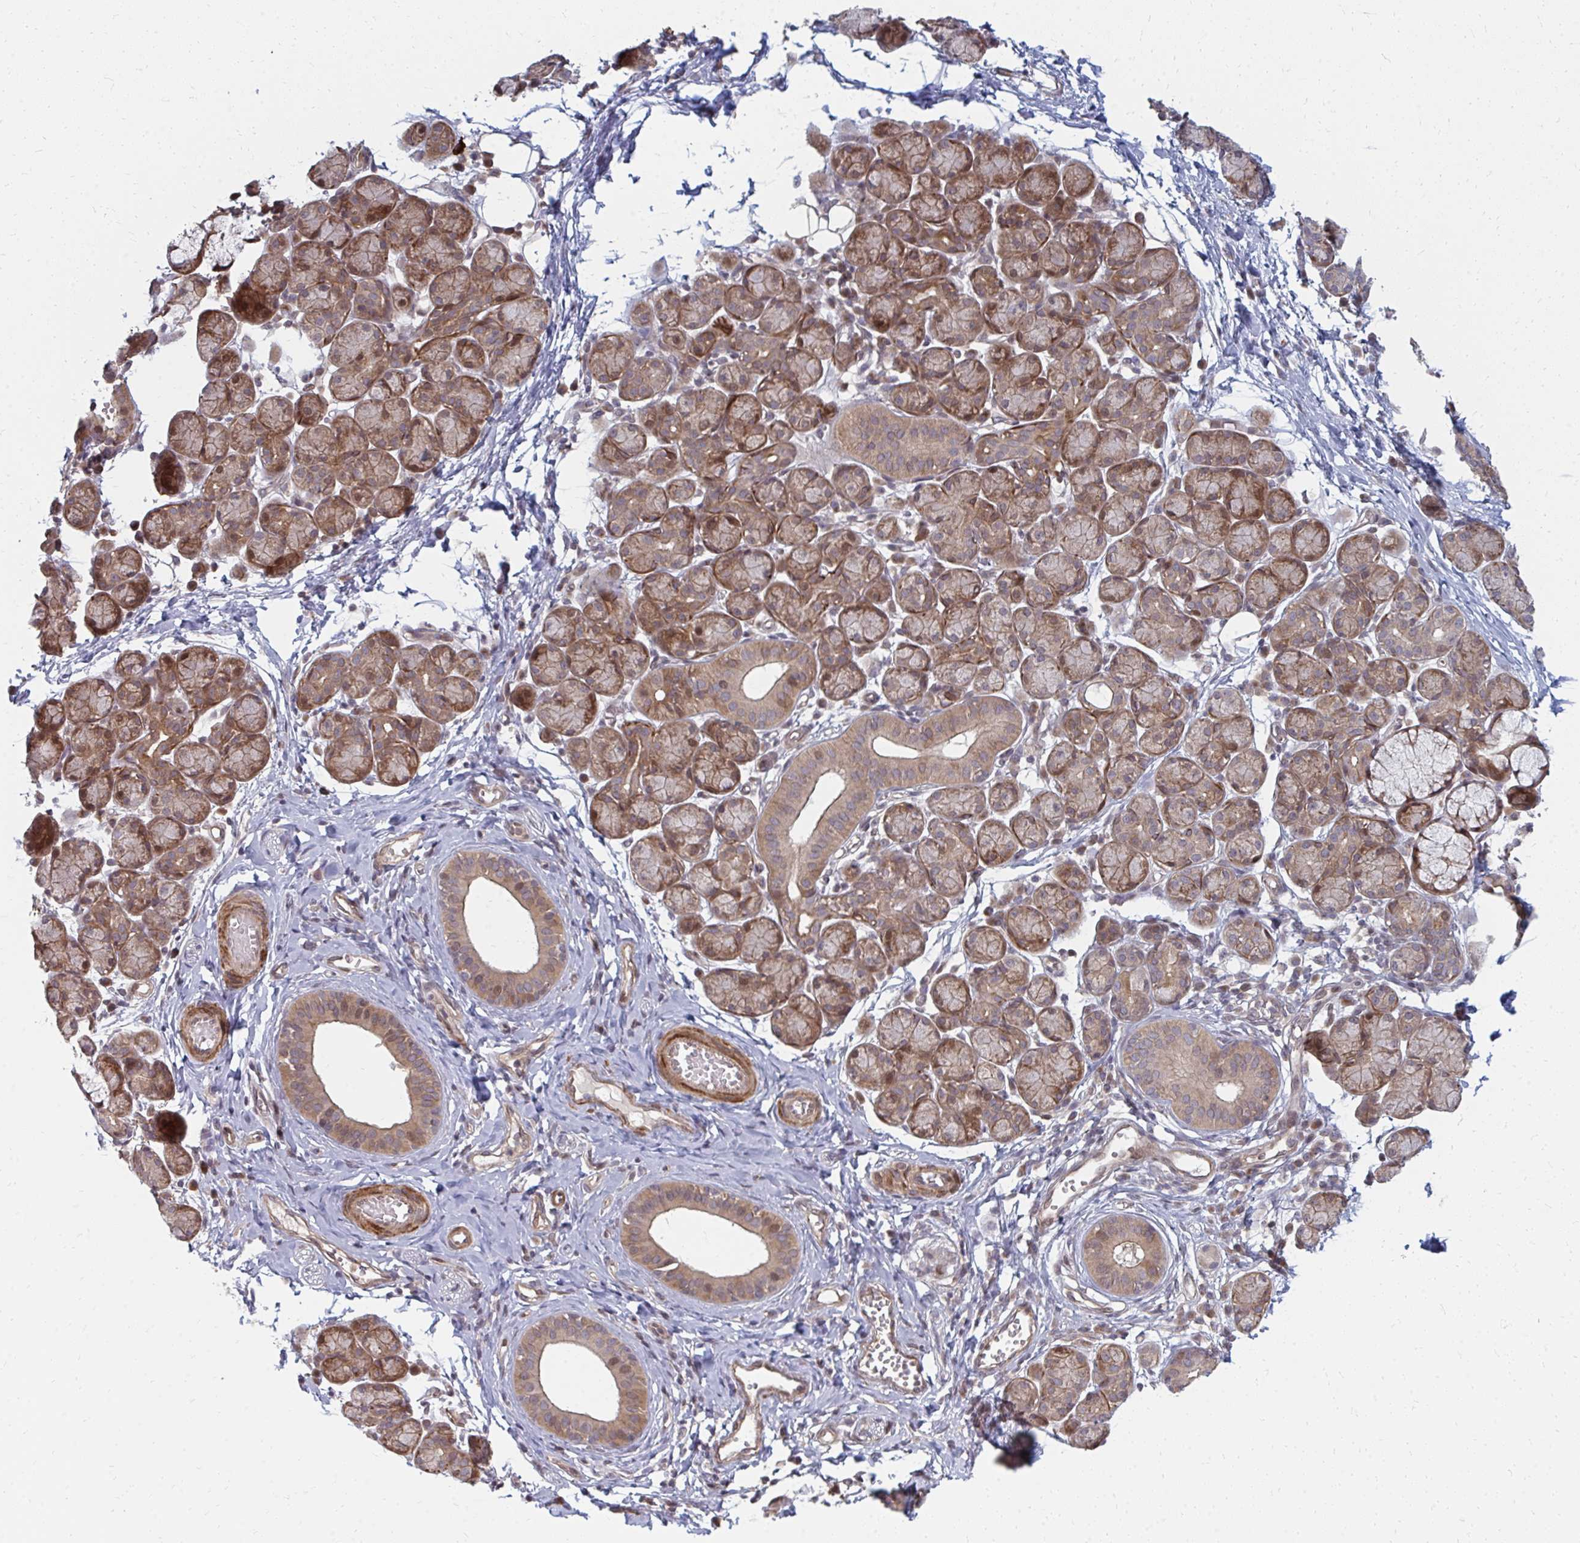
{"staining": {"intensity": "moderate", "quantity": ">75%", "location": "cytoplasmic/membranous"}, "tissue": "salivary gland", "cell_type": "Glandular cells", "image_type": "normal", "snomed": [{"axis": "morphology", "description": "Normal tissue, NOS"}, {"axis": "morphology", "description": "Inflammation, NOS"}, {"axis": "topography", "description": "Lymph node"}, {"axis": "topography", "description": "Salivary gland"}], "caption": "This image demonstrates immunohistochemistry staining of benign human salivary gland, with medium moderate cytoplasmic/membranous expression in approximately >75% of glandular cells.", "gene": "ZNF285", "patient": {"sex": "male", "age": 3}}